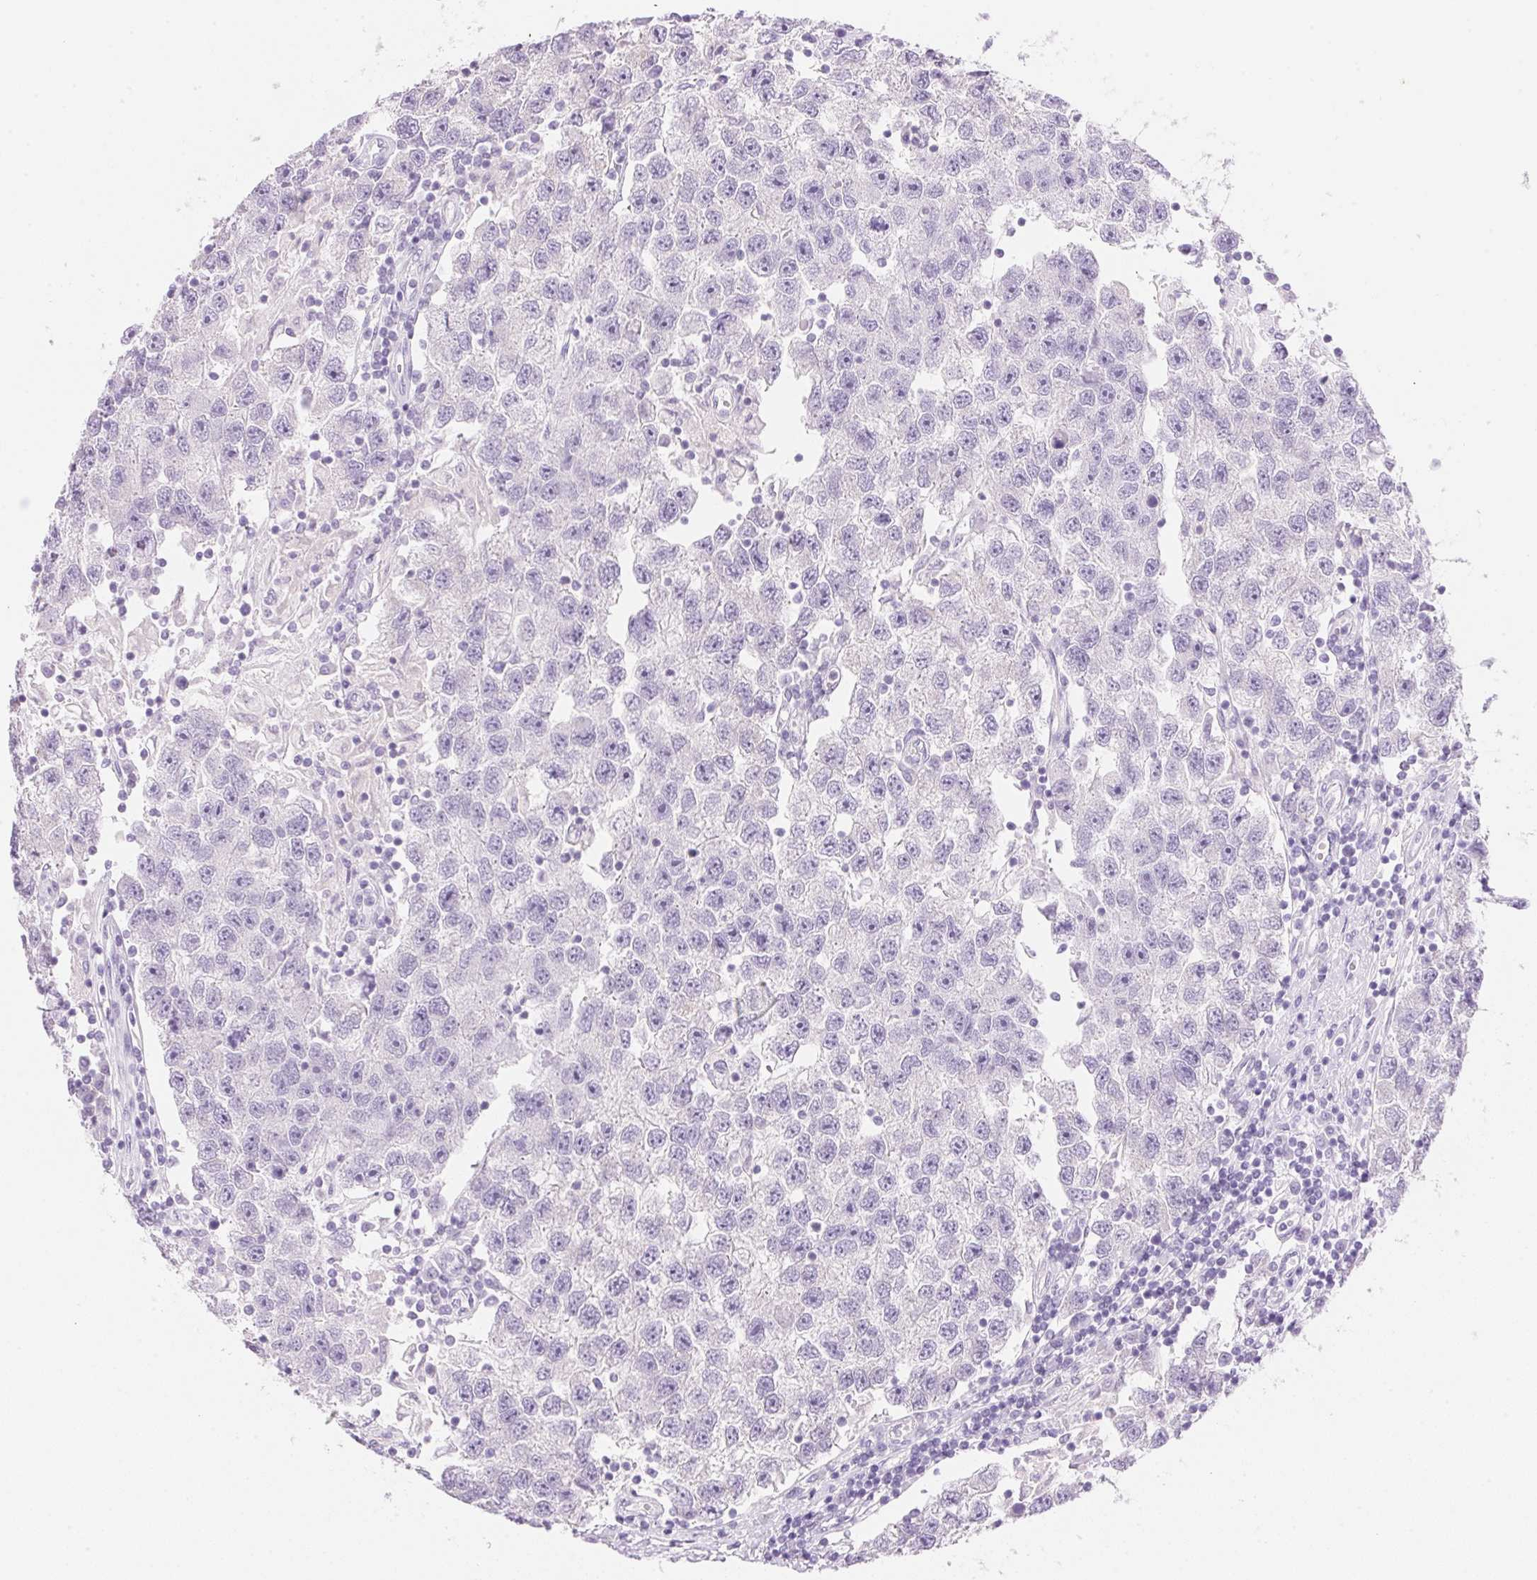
{"staining": {"intensity": "negative", "quantity": "none", "location": "none"}, "tissue": "testis cancer", "cell_type": "Tumor cells", "image_type": "cancer", "snomed": [{"axis": "morphology", "description": "Seminoma, NOS"}, {"axis": "topography", "description": "Testis"}], "caption": "DAB immunohistochemical staining of seminoma (testis) reveals no significant expression in tumor cells.", "gene": "DHCR24", "patient": {"sex": "male", "age": 26}}